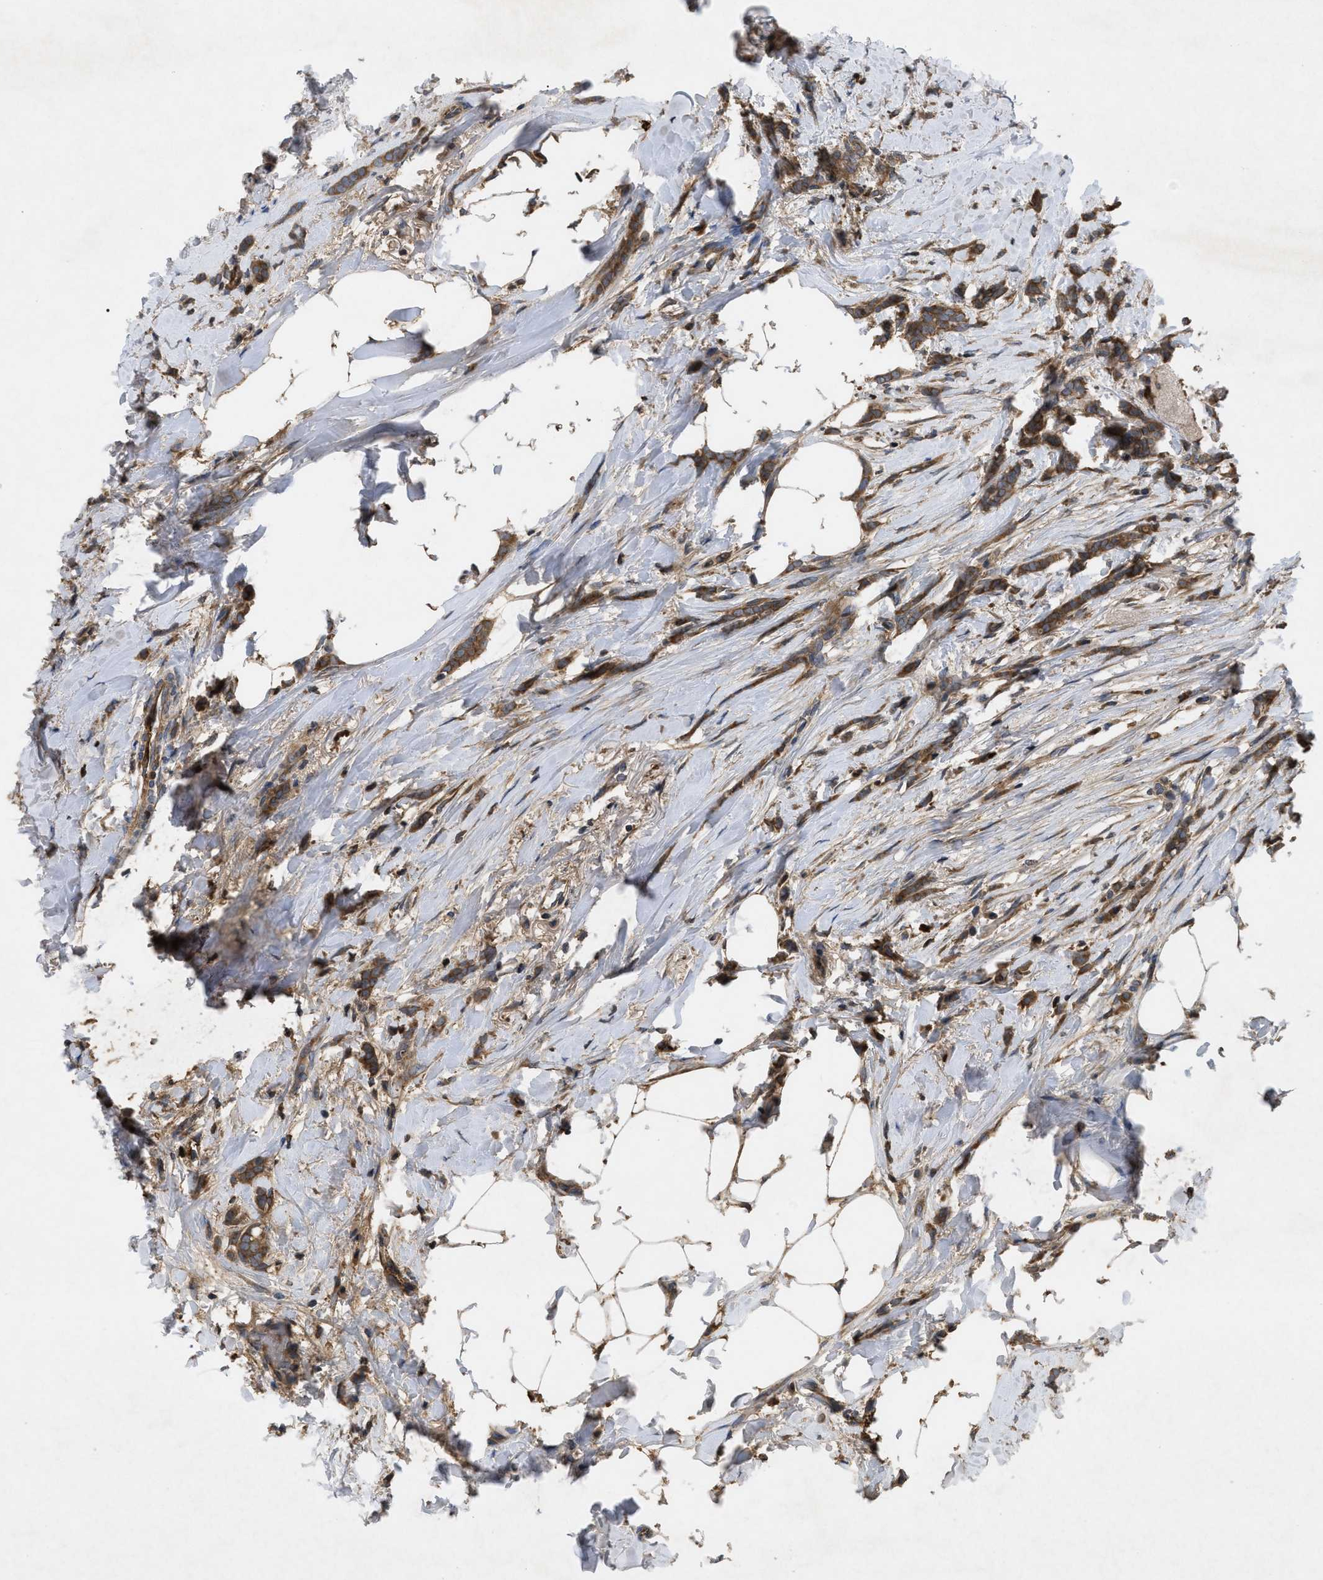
{"staining": {"intensity": "moderate", "quantity": ">75%", "location": "cytoplasmic/membranous"}, "tissue": "breast cancer", "cell_type": "Tumor cells", "image_type": "cancer", "snomed": [{"axis": "morphology", "description": "Lobular carcinoma, in situ"}, {"axis": "morphology", "description": "Lobular carcinoma"}, {"axis": "topography", "description": "Breast"}], "caption": "Breast lobular carcinoma was stained to show a protein in brown. There is medium levels of moderate cytoplasmic/membranous staining in about >75% of tumor cells. The staining was performed using DAB (3,3'-diaminobenzidine), with brown indicating positive protein expression. Nuclei are stained blue with hematoxylin.", "gene": "RAB2A", "patient": {"sex": "female", "age": 41}}